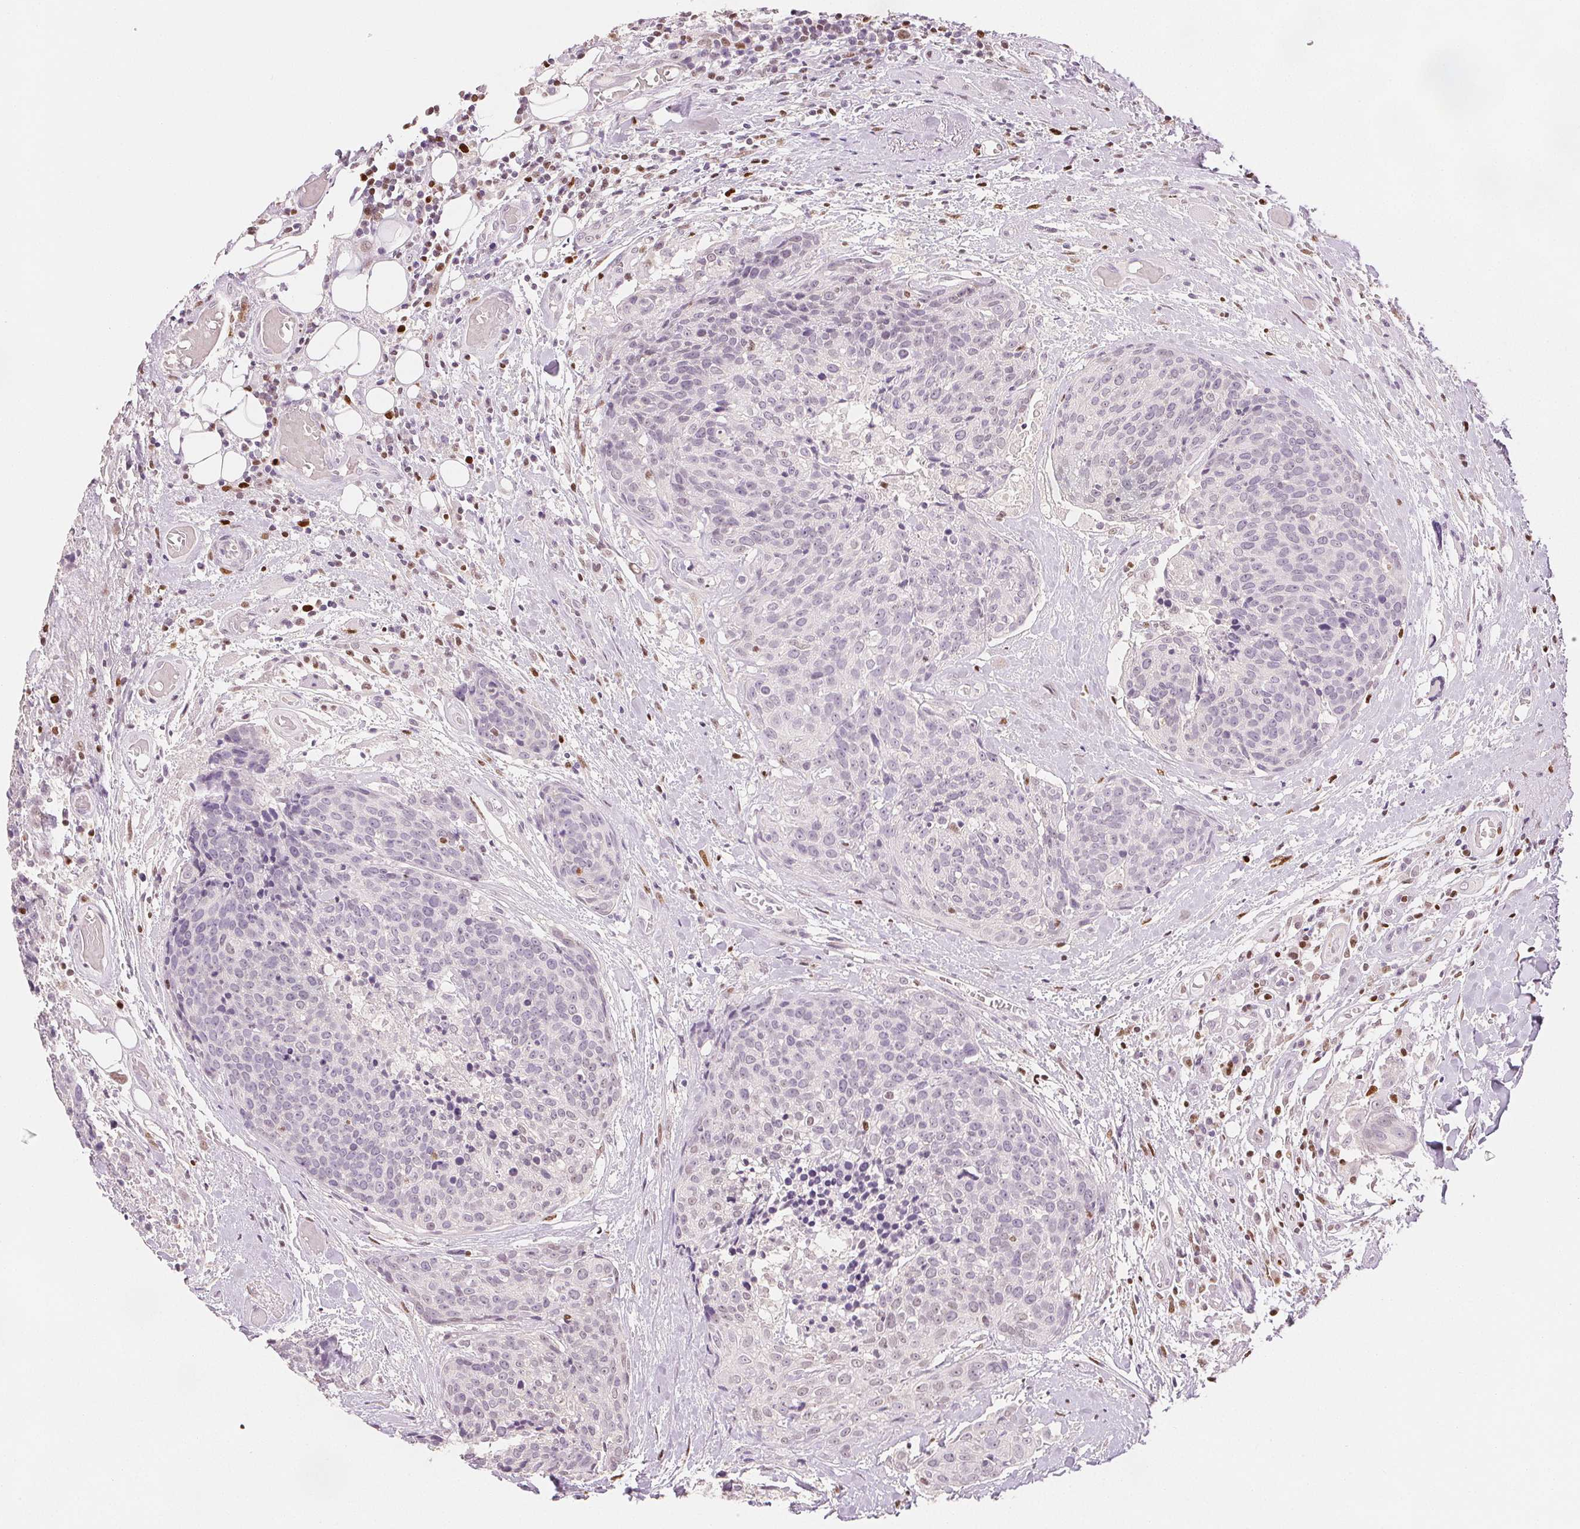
{"staining": {"intensity": "negative", "quantity": "none", "location": "none"}, "tissue": "head and neck cancer", "cell_type": "Tumor cells", "image_type": "cancer", "snomed": [{"axis": "morphology", "description": "Squamous cell carcinoma, NOS"}, {"axis": "topography", "description": "Oral tissue"}, {"axis": "topography", "description": "Head-Neck"}], "caption": "High magnification brightfield microscopy of head and neck cancer (squamous cell carcinoma) stained with DAB (brown) and counterstained with hematoxylin (blue): tumor cells show no significant staining.", "gene": "RUNX2", "patient": {"sex": "male", "age": 64}}